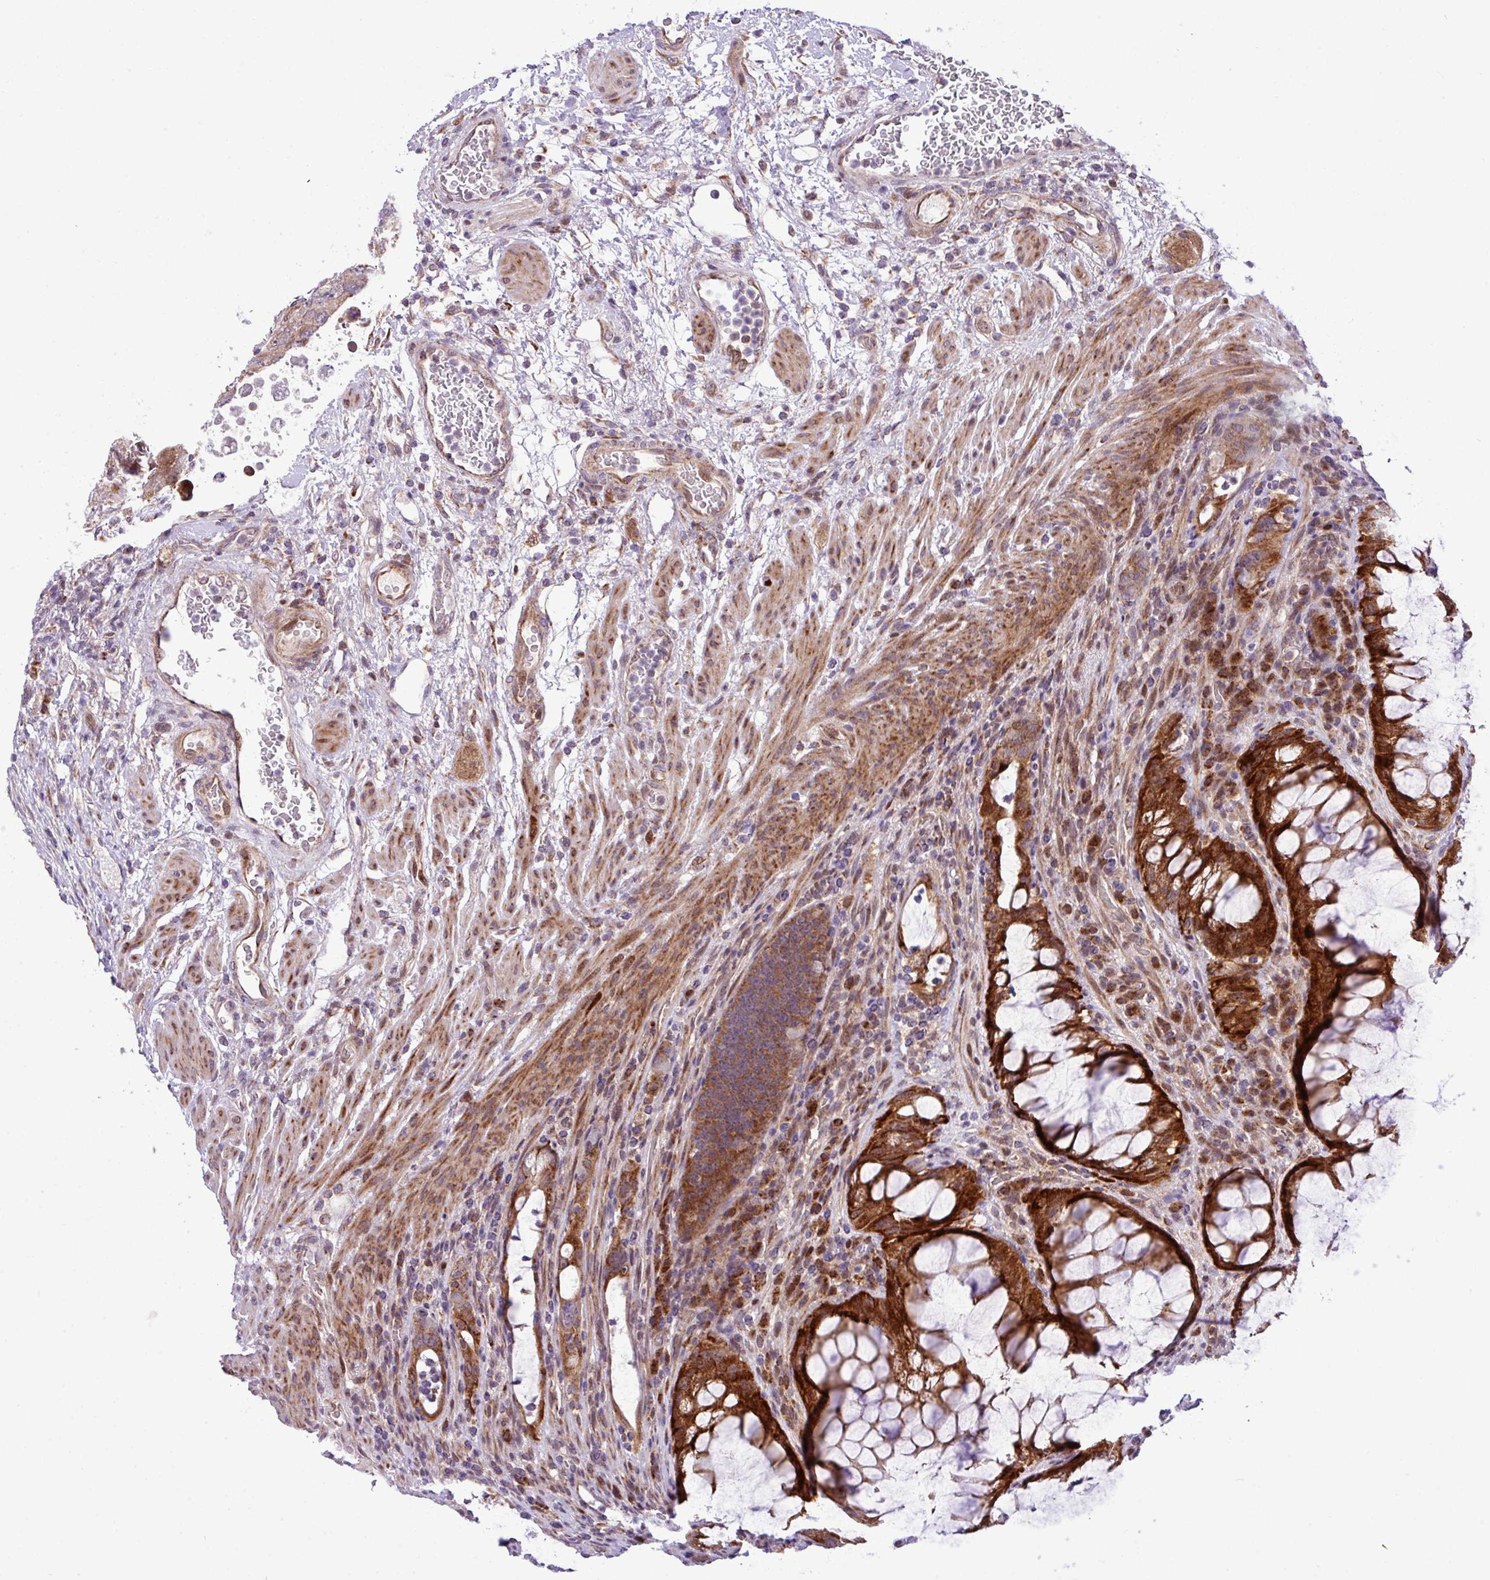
{"staining": {"intensity": "moderate", "quantity": ">75%", "location": "cytoplasmic/membranous"}, "tissue": "colorectal cancer", "cell_type": "Tumor cells", "image_type": "cancer", "snomed": [{"axis": "morphology", "description": "Adenocarcinoma, NOS"}, {"axis": "topography", "description": "Rectum"}], "caption": "Immunohistochemistry staining of colorectal cancer (adenocarcinoma), which displays medium levels of moderate cytoplasmic/membranous staining in about >75% of tumor cells indicating moderate cytoplasmic/membranous protein staining. The staining was performed using DAB (3,3'-diaminobenzidine) (brown) for protein detection and nuclei were counterstained in hematoxylin (blue).", "gene": "B3GNT9", "patient": {"sex": "male", "age": 59}}